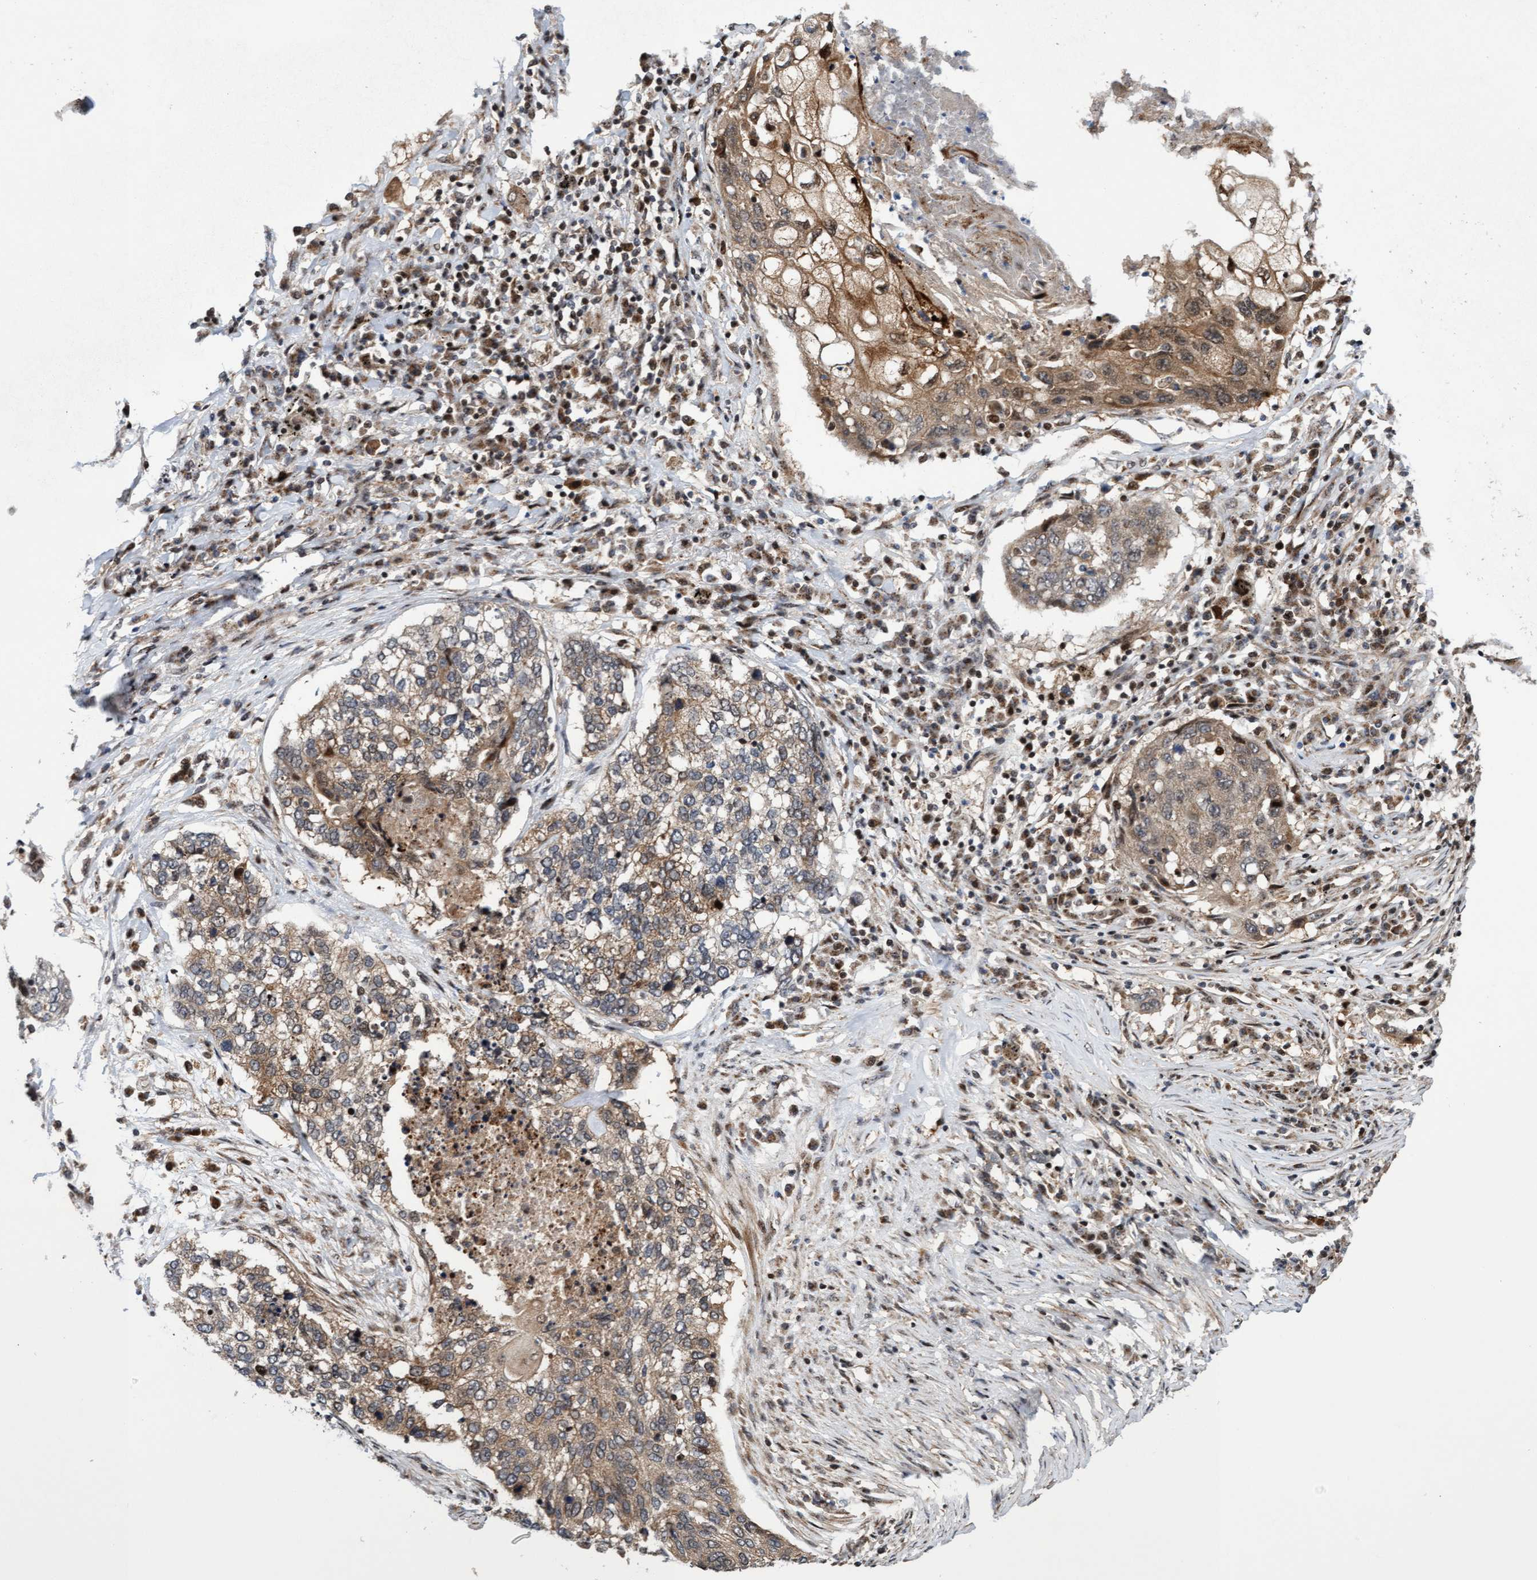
{"staining": {"intensity": "weak", "quantity": ">75%", "location": "cytoplasmic/membranous"}, "tissue": "lung cancer", "cell_type": "Tumor cells", "image_type": "cancer", "snomed": [{"axis": "morphology", "description": "Squamous cell carcinoma, NOS"}, {"axis": "topography", "description": "Lung"}], "caption": "A brown stain highlights weak cytoplasmic/membranous expression of a protein in human lung cancer tumor cells. The protein of interest is stained brown, and the nuclei are stained in blue (DAB IHC with brightfield microscopy, high magnification).", "gene": "ITFG1", "patient": {"sex": "female", "age": 63}}